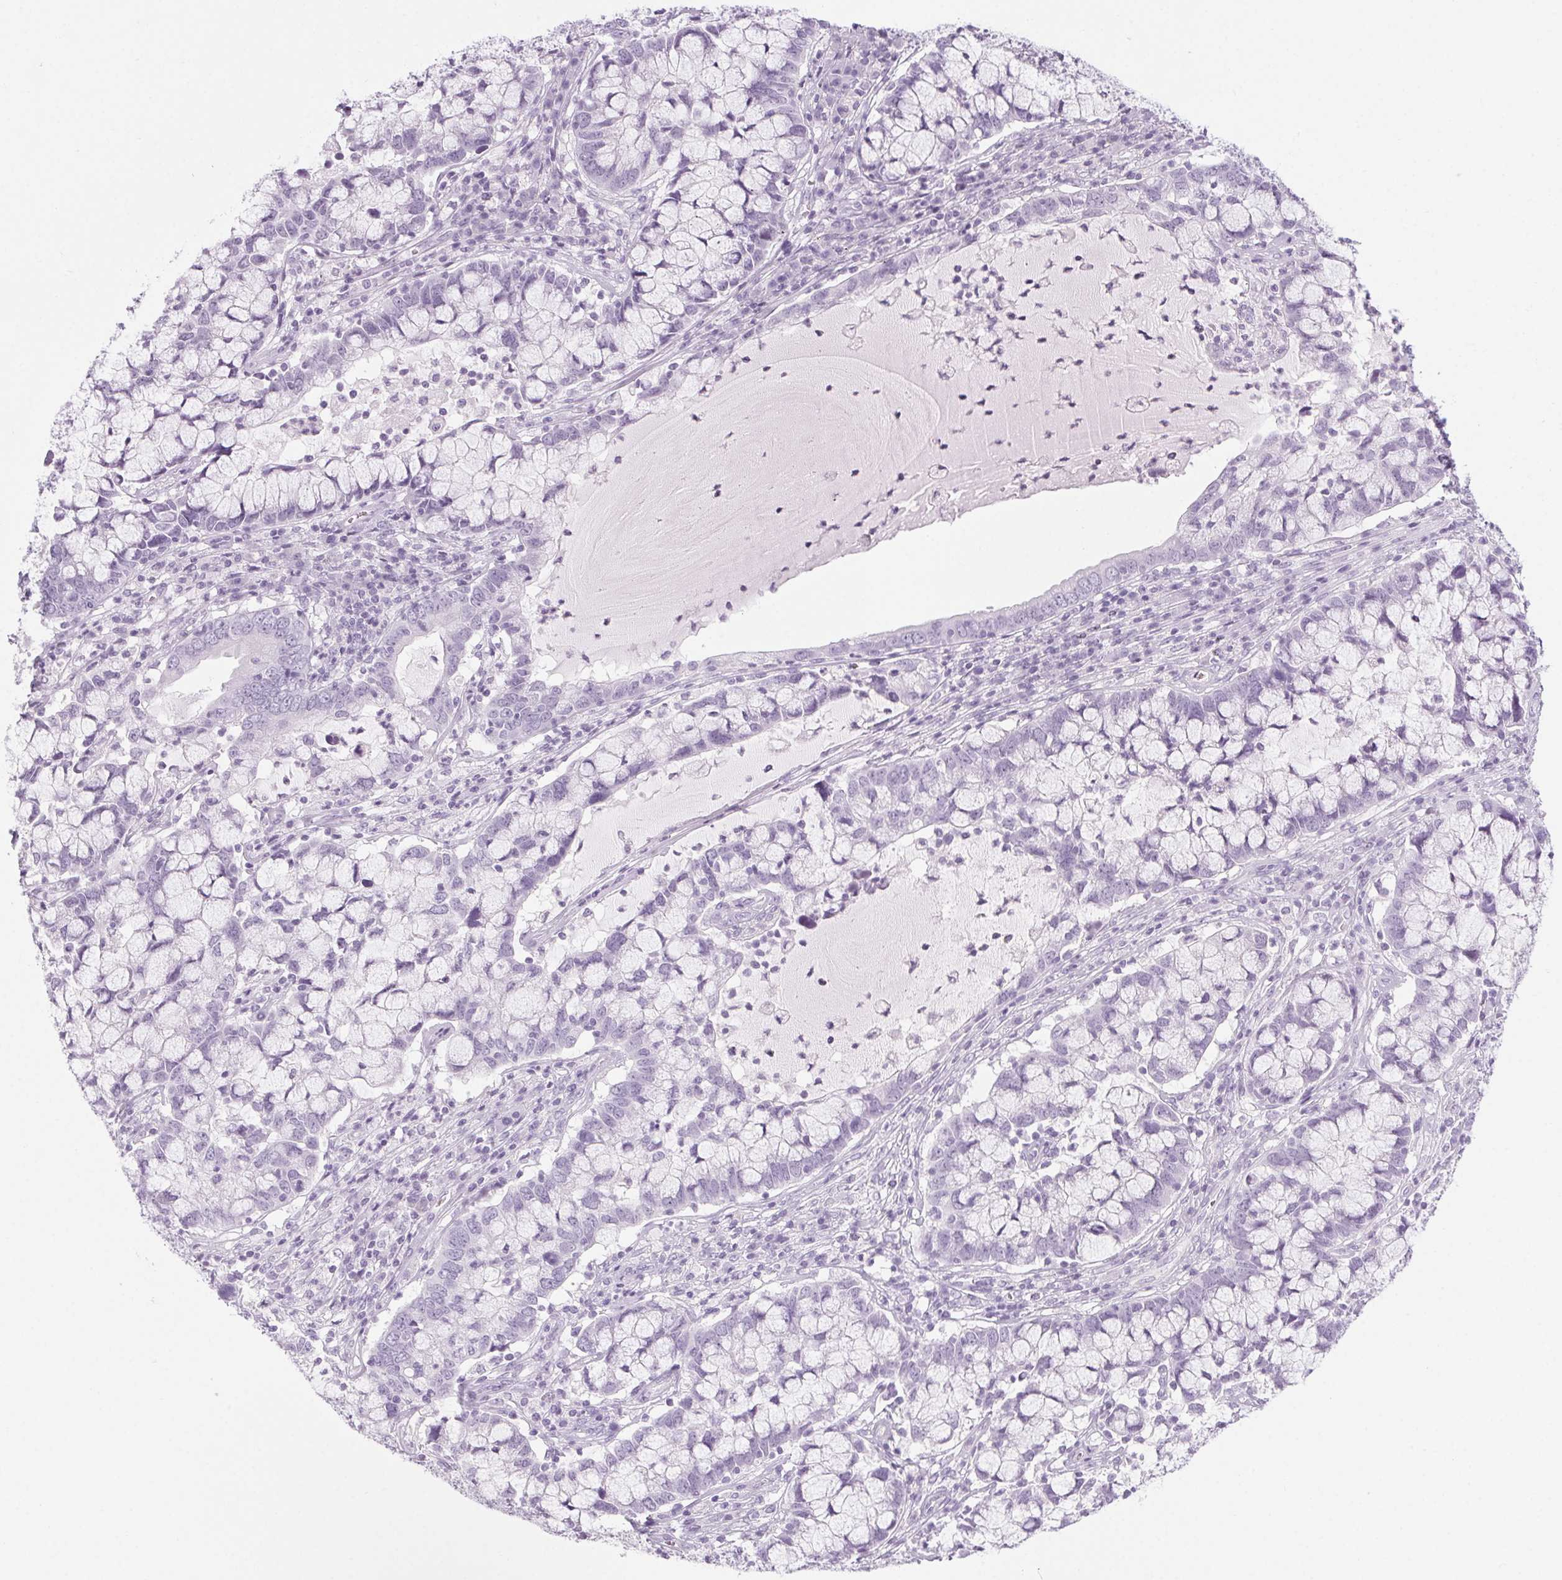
{"staining": {"intensity": "negative", "quantity": "none", "location": "none"}, "tissue": "cervical cancer", "cell_type": "Tumor cells", "image_type": "cancer", "snomed": [{"axis": "morphology", "description": "Adenocarcinoma, NOS"}, {"axis": "topography", "description": "Cervix"}], "caption": "A high-resolution micrograph shows IHC staining of adenocarcinoma (cervical), which shows no significant positivity in tumor cells.", "gene": "LRP2", "patient": {"sex": "female", "age": 40}}